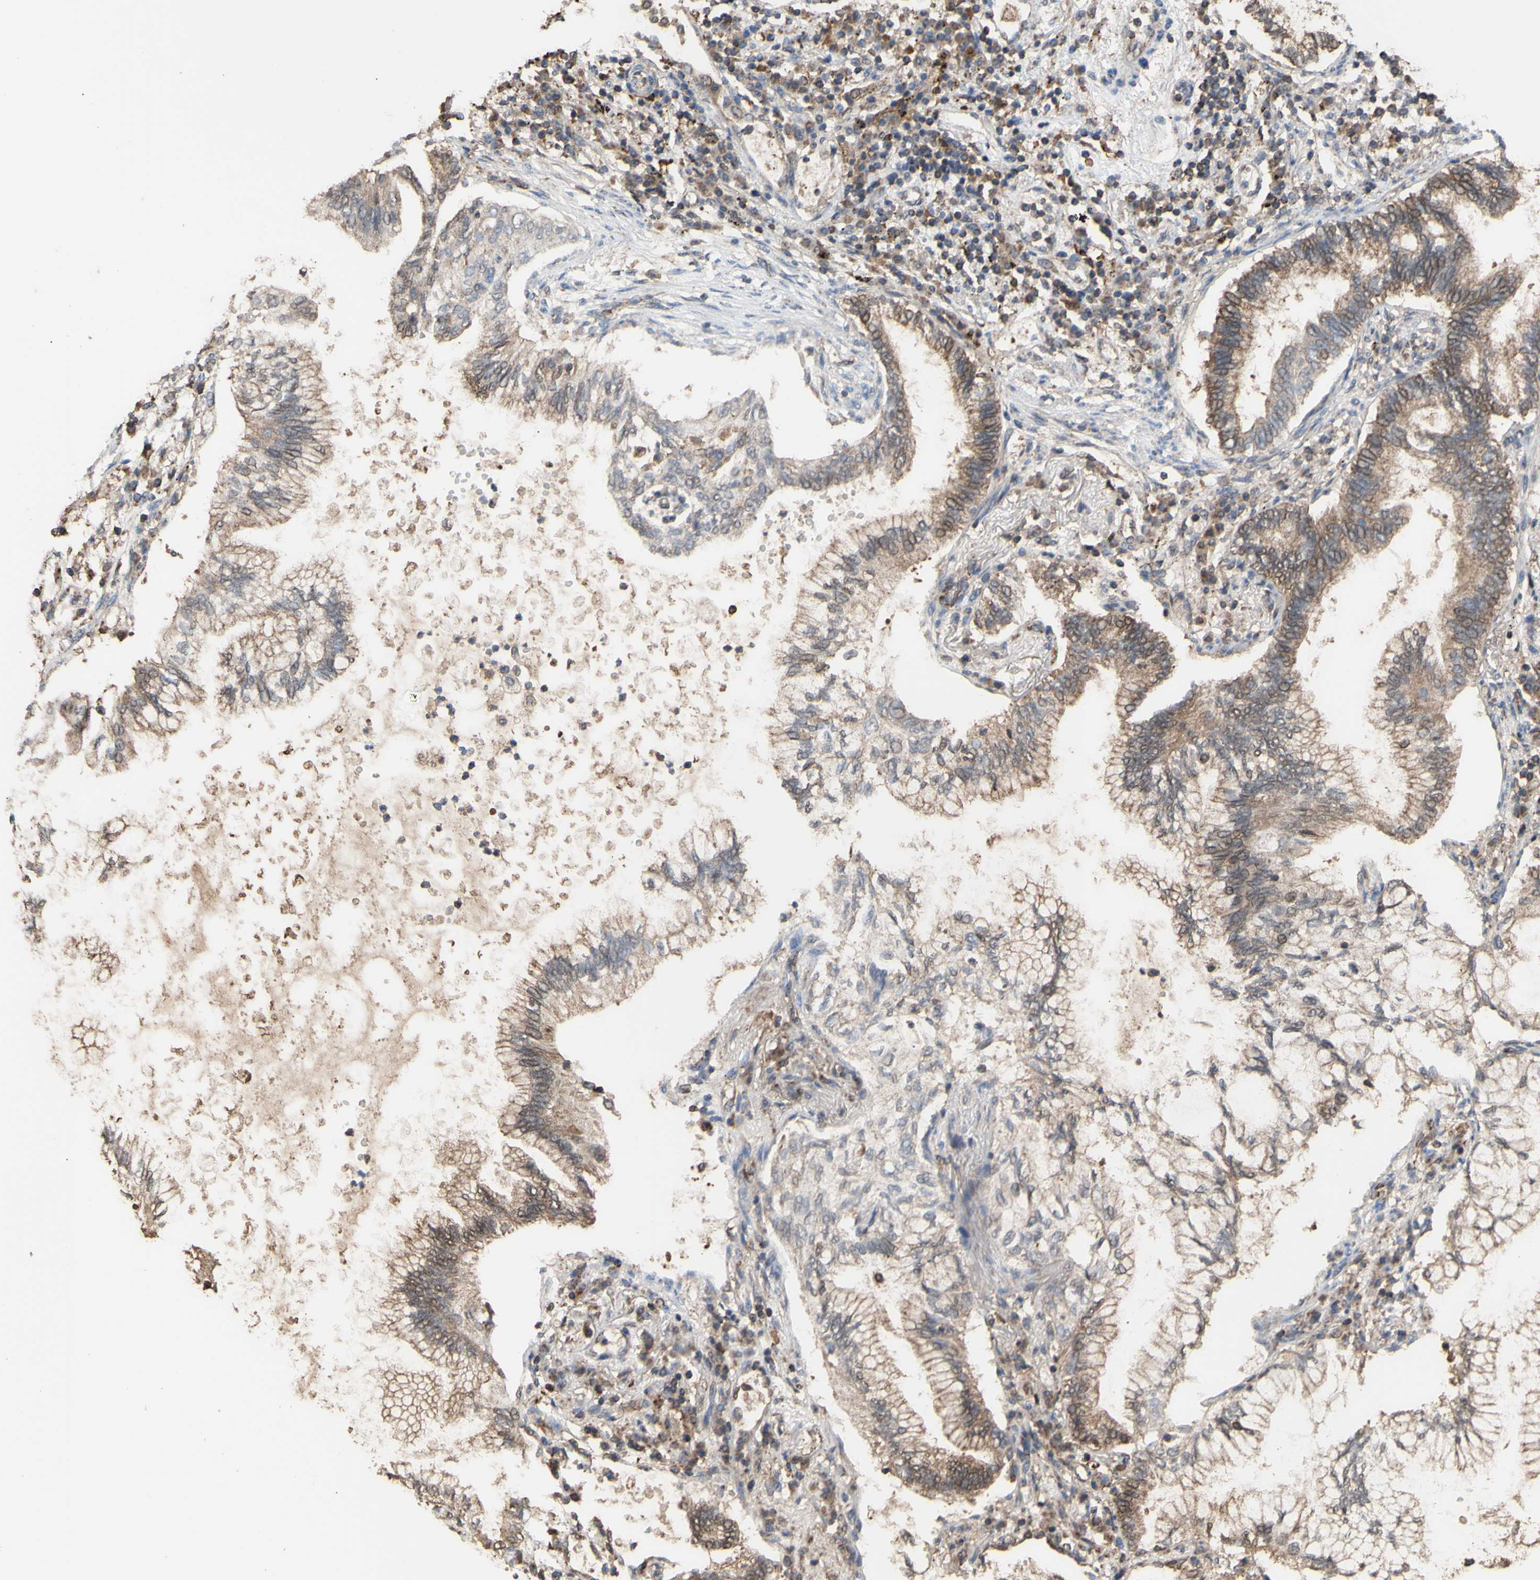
{"staining": {"intensity": "weak", "quantity": ">75%", "location": "cytoplasmic/membranous"}, "tissue": "lung cancer", "cell_type": "Tumor cells", "image_type": "cancer", "snomed": [{"axis": "morphology", "description": "Normal tissue, NOS"}, {"axis": "morphology", "description": "Adenocarcinoma, NOS"}, {"axis": "topography", "description": "Bronchus"}, {"axis": "topography", "description": "Lung"}], "caption": "A brown stain highlights weak cytoplasmic/membranous staining of a protein in lung cancer tumor cells.", "gene": "ALDH9A1", "patient": {"sex": "female", "age": 70}}